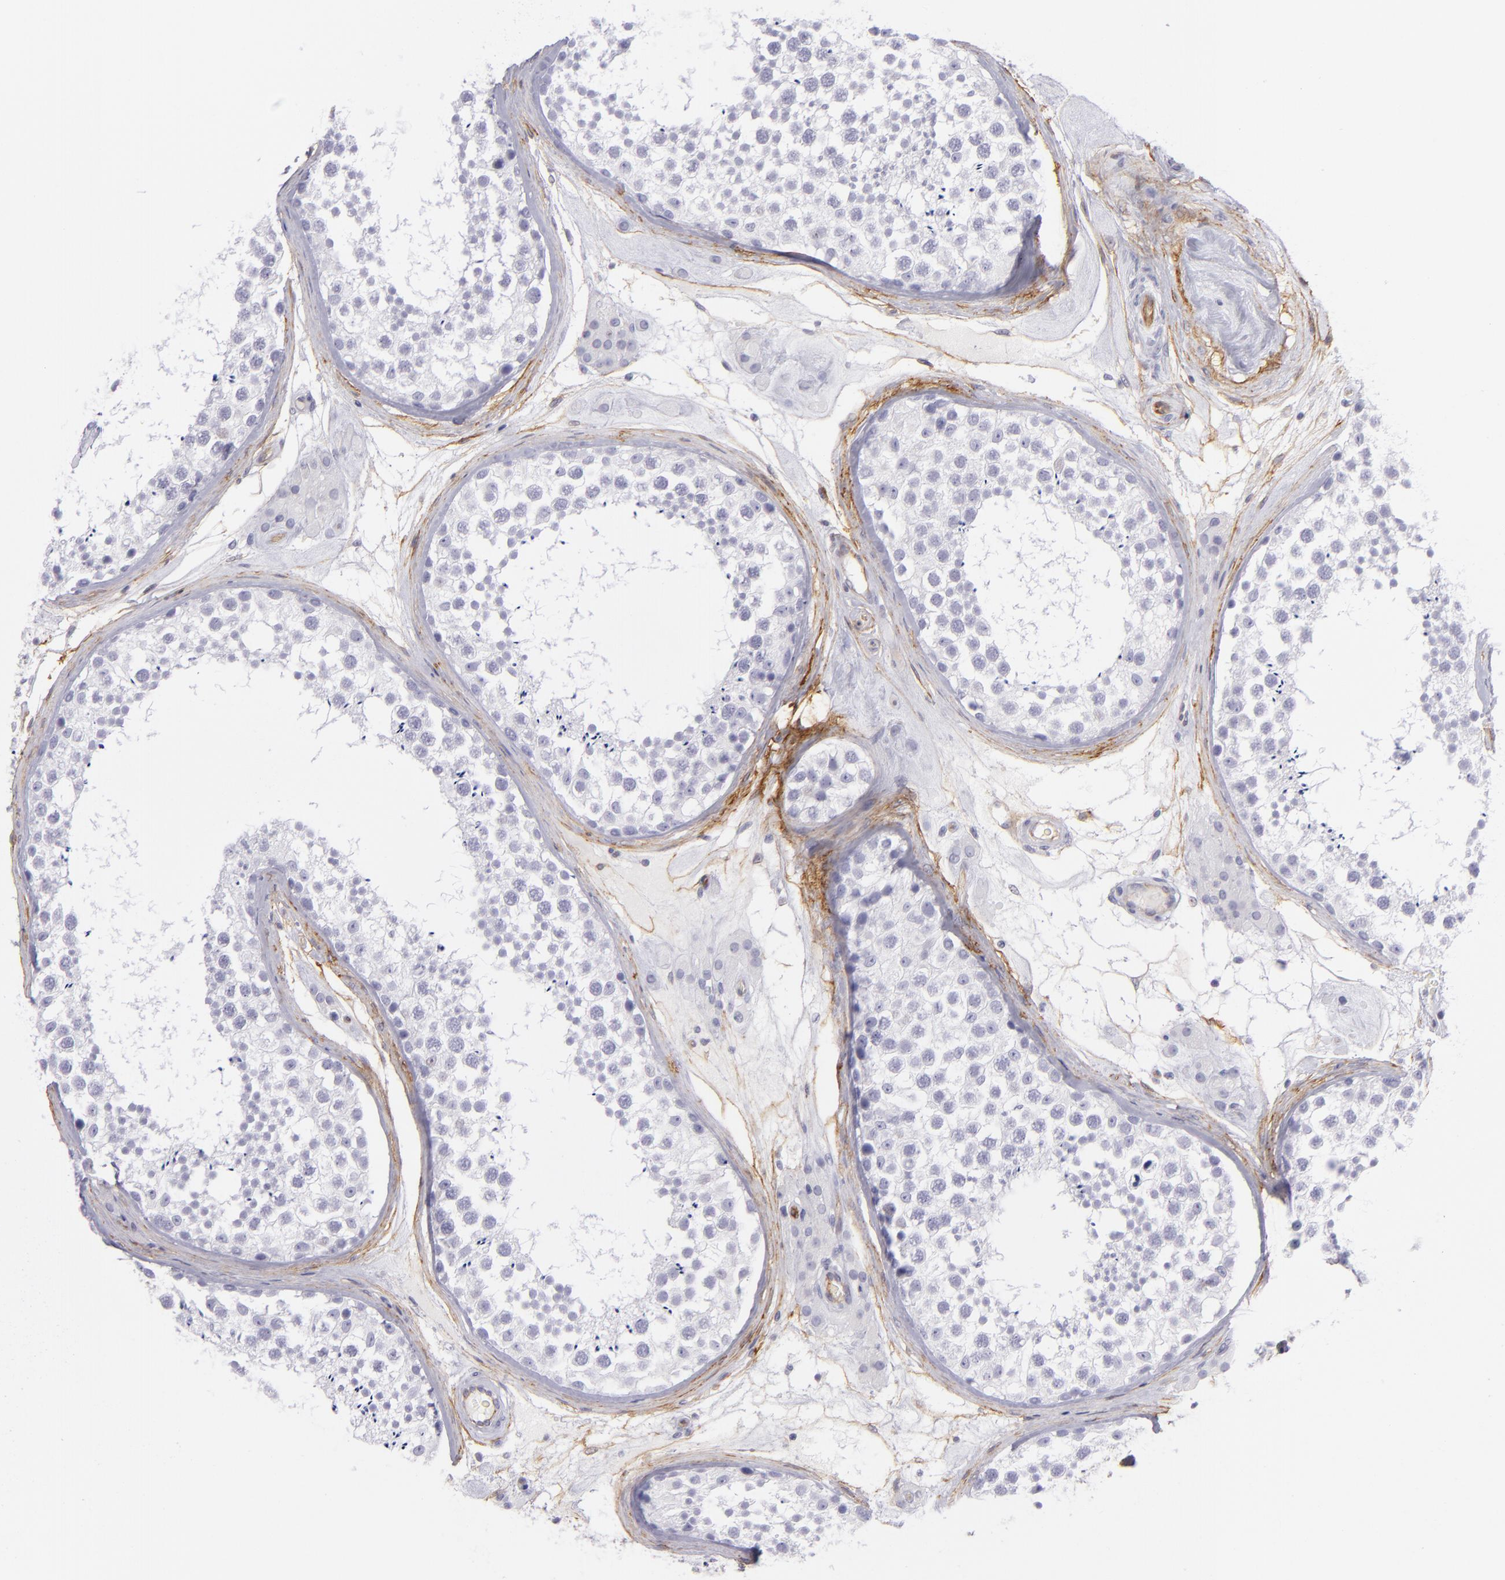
{"staining": {"intensity": "negative", "quantity": "none", "location": "none"}, "tissue": "testis", "cell_type": "Cells in seminiferous ducts", "image_type": "normal", "snomed": [{"axis": "morphology", "description": "Normal tissue, NOS"}, {"axis": "topography", "description": "Testis"}], "caption": "Cells in seminiferous ducts show no significant staining in benign testis.", "gene": "THBD", "patient": {"sex": "male", "age": 46}}